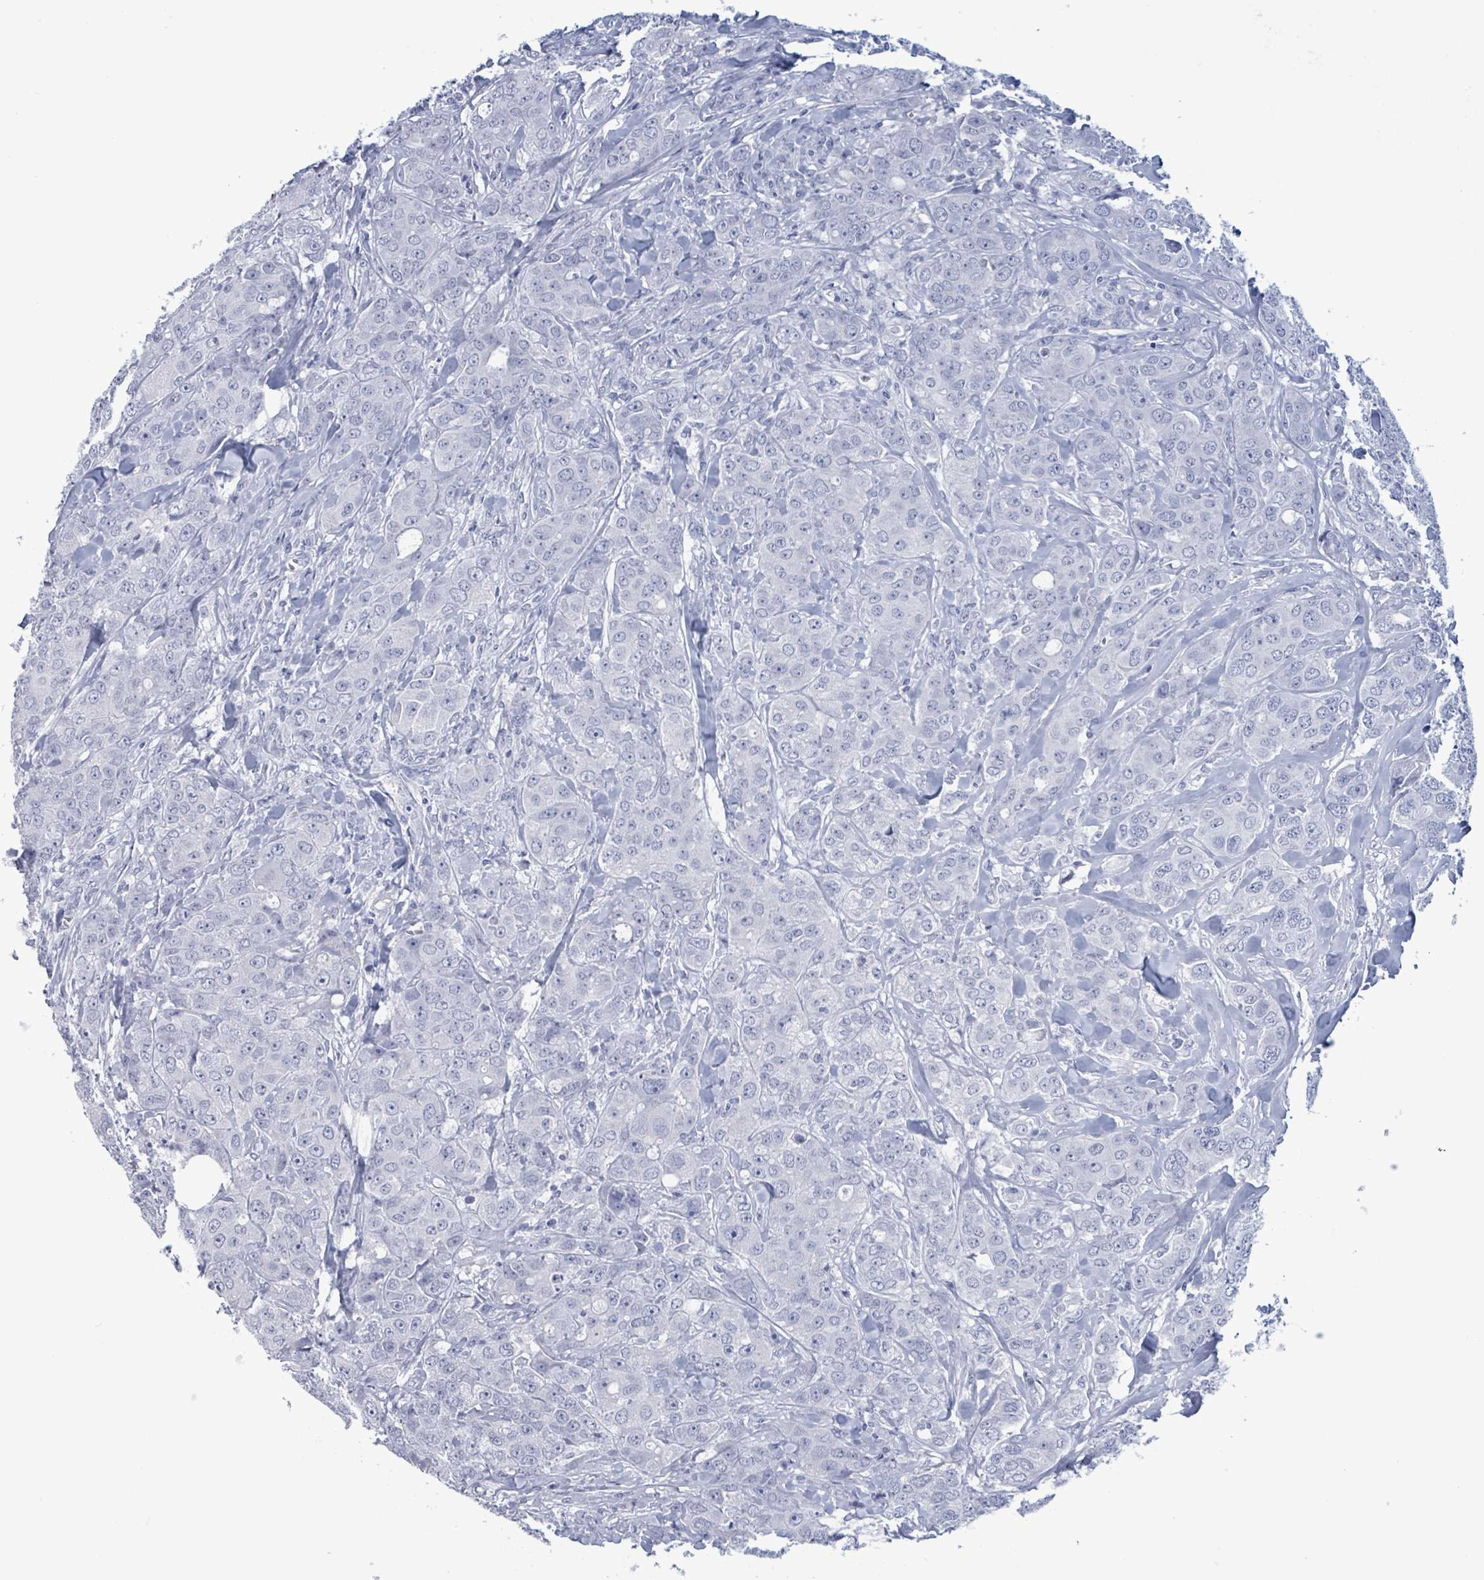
{"staining": {"intensity": "negative", "quantity": "none", "location": "none"}, "tissue": "breast cancer", "cell_type": "Tumor cells", "image_type": "cancer", "snomed": [{"axis": "morphology", "description": "Duct carcinoma"}, {"axis": "topography", "description": "Breast"}], "caption": "High magnification brightfield microscopy of breast infiltrating ductal carcinoma stained with DAB (3,3'-diaminobenzidine) (brown) and counterstained with hematoxylin (blue): tumor cells show no significant expression.", "gene": "NKX2-1", "patient": {"sex": "female", "age": 43}}